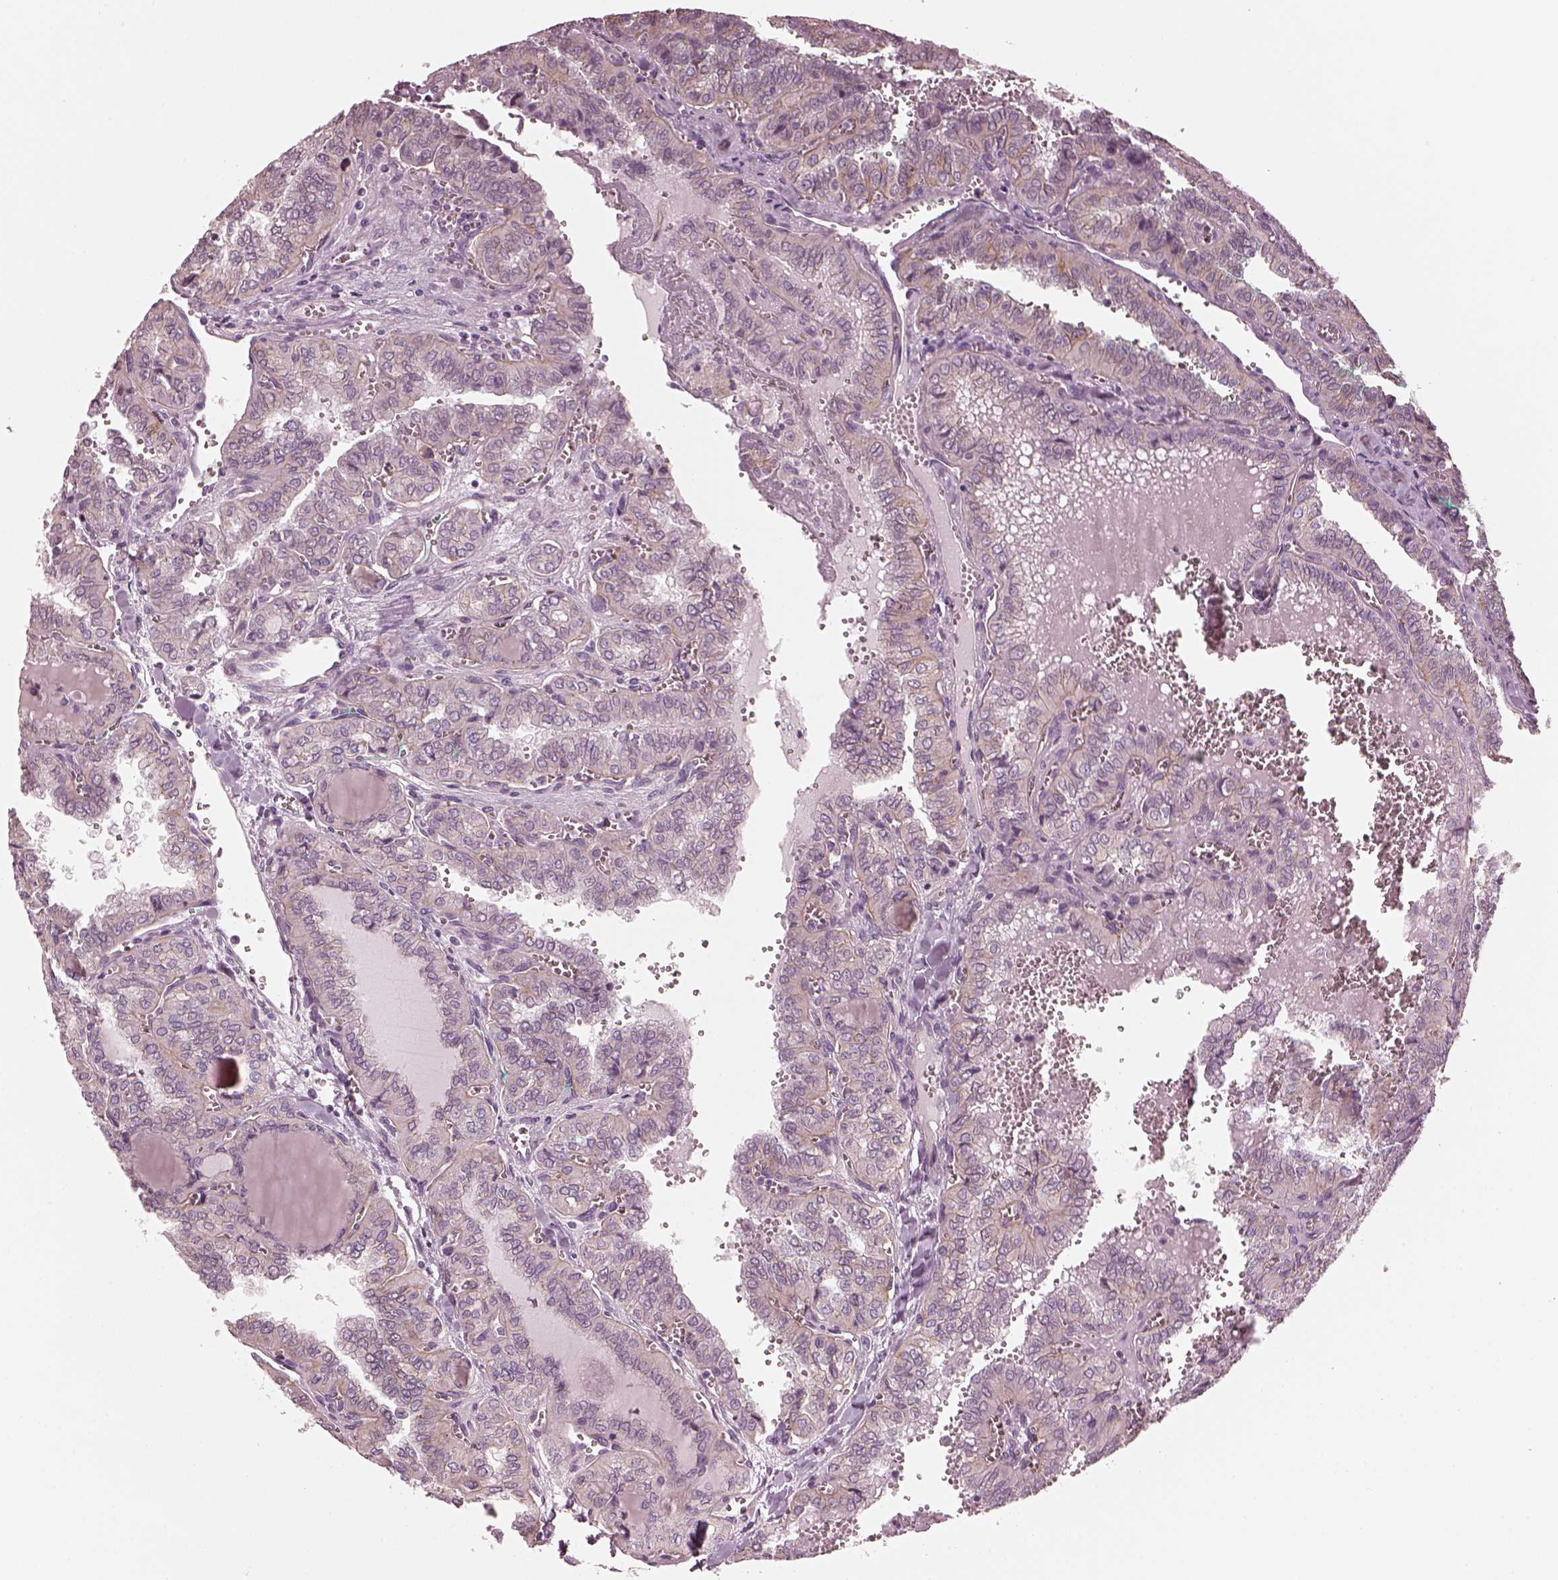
{"staining": {"intensity": "moderate", "quantity": "25%-75%", "location": "cytoplasmic/membranous"}, "tissue": "thyroid cancer", "cell_type": "Tumor cells", "image_type": "cancer", "snomed": [{"axis": "morphology", "description": "Papillary adenocarcinoma, NOS"}, {"axis": "topography", "description": "Thyroid gland"}], "caption": "About 25%-75% of tumor cells in human papillary adenocarcinoma (thyroid) reveal moderate cytoplasmic/membranous protein expression as visualized by brown immunohistochemical staining.", "gene": "ODAD1", "patient": {"sex": "female", "age": 41}}